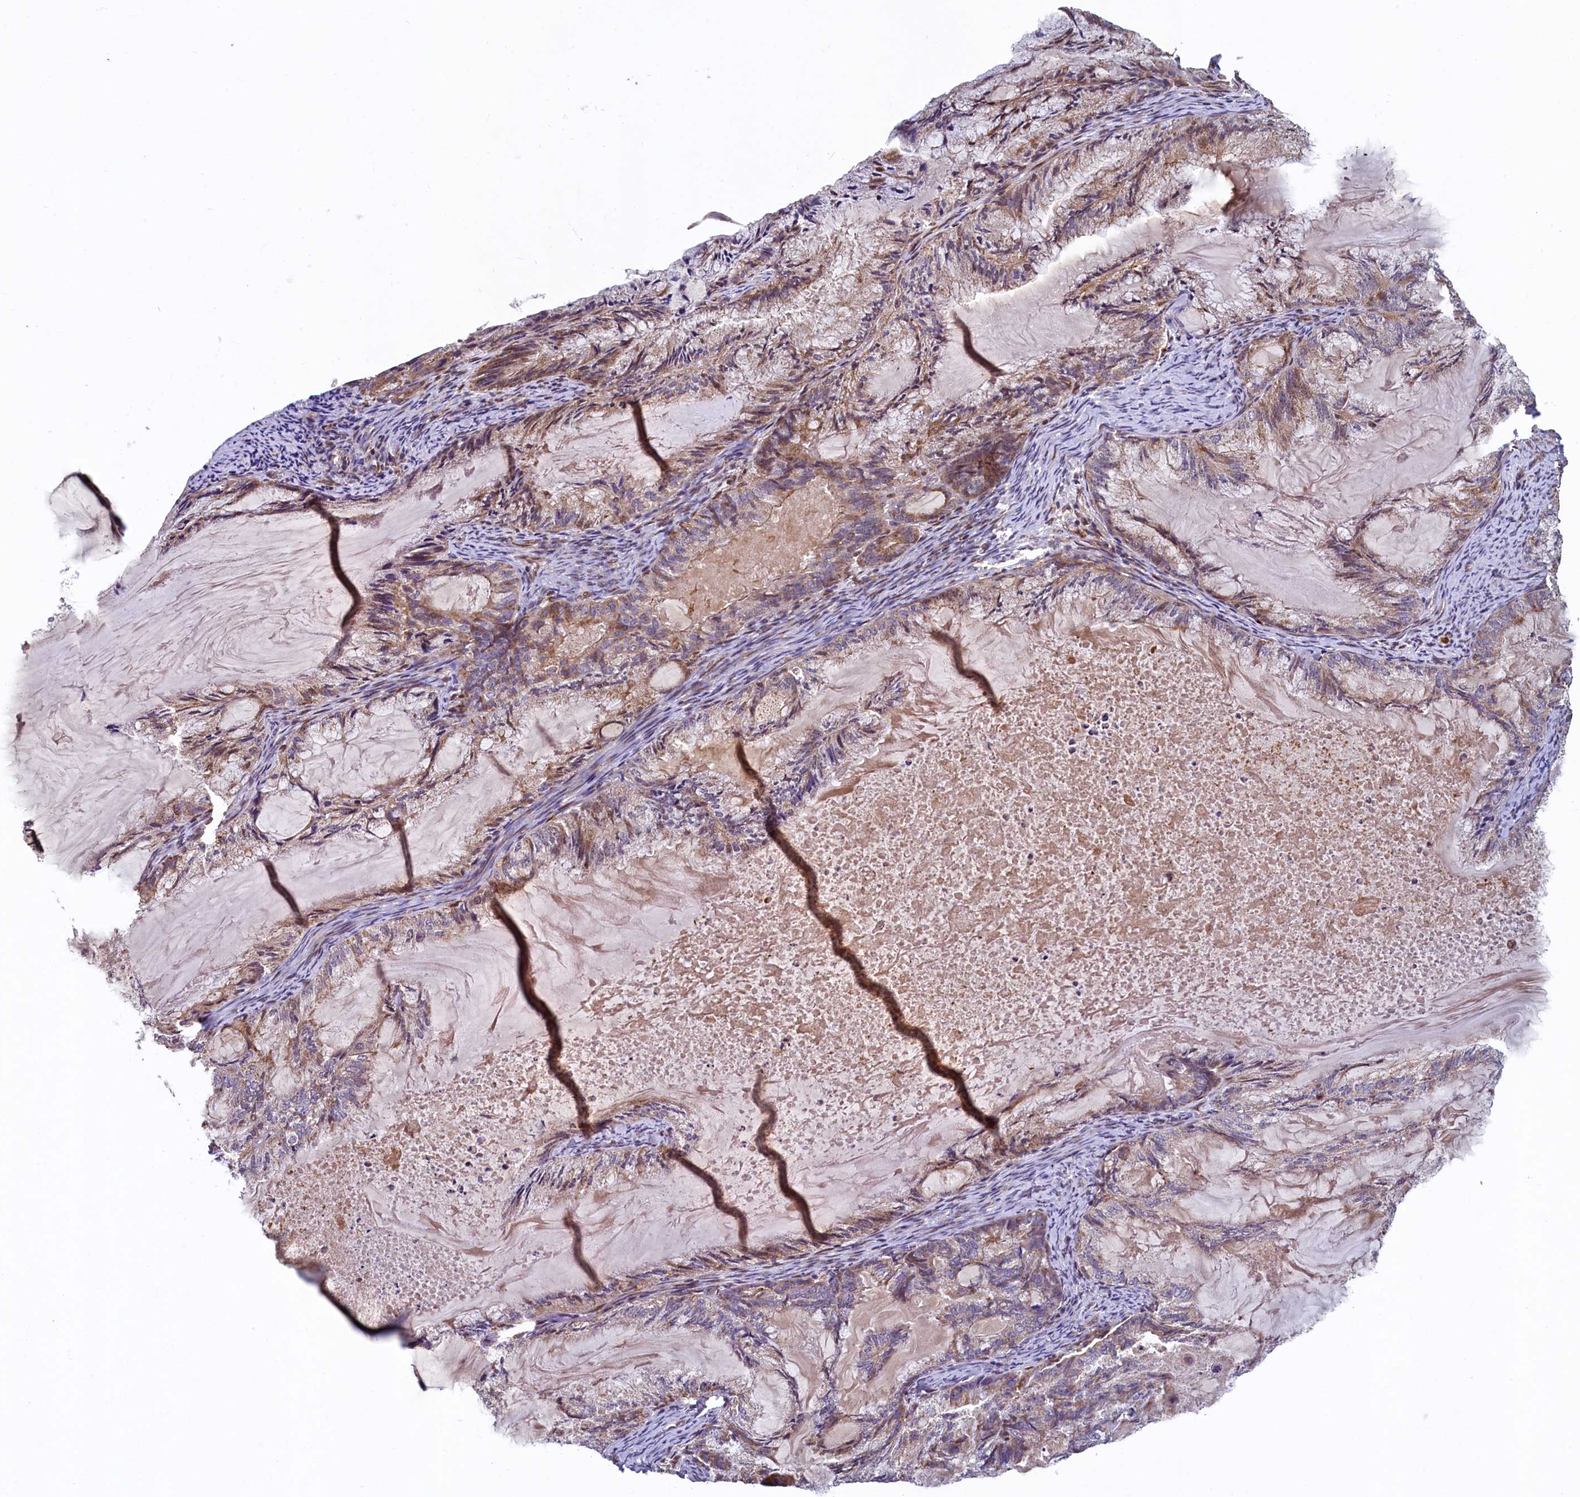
{"staining": {"intensity": "weak", "quantity": "25%-75%", "location": "cytoplasmic/membranous"}, "tissue": "endometrial cancer", "cell_type": "Tumor cells", "image_type": "cancer", "snomed": [{"axis": "morphology", "description": "Adenocarcinoma, NOS"}, {"axis": "topography", "description": "Endometrium"}], "caption": "Protein staining of endometrial cancer (adenocarcinoma) tissue demonstrates weak cytoplasmic/membranous expression in about 25%-75% of tumor cells.", "gene": "ZNF577", "patient": {"sex": "female", "age": 86}}